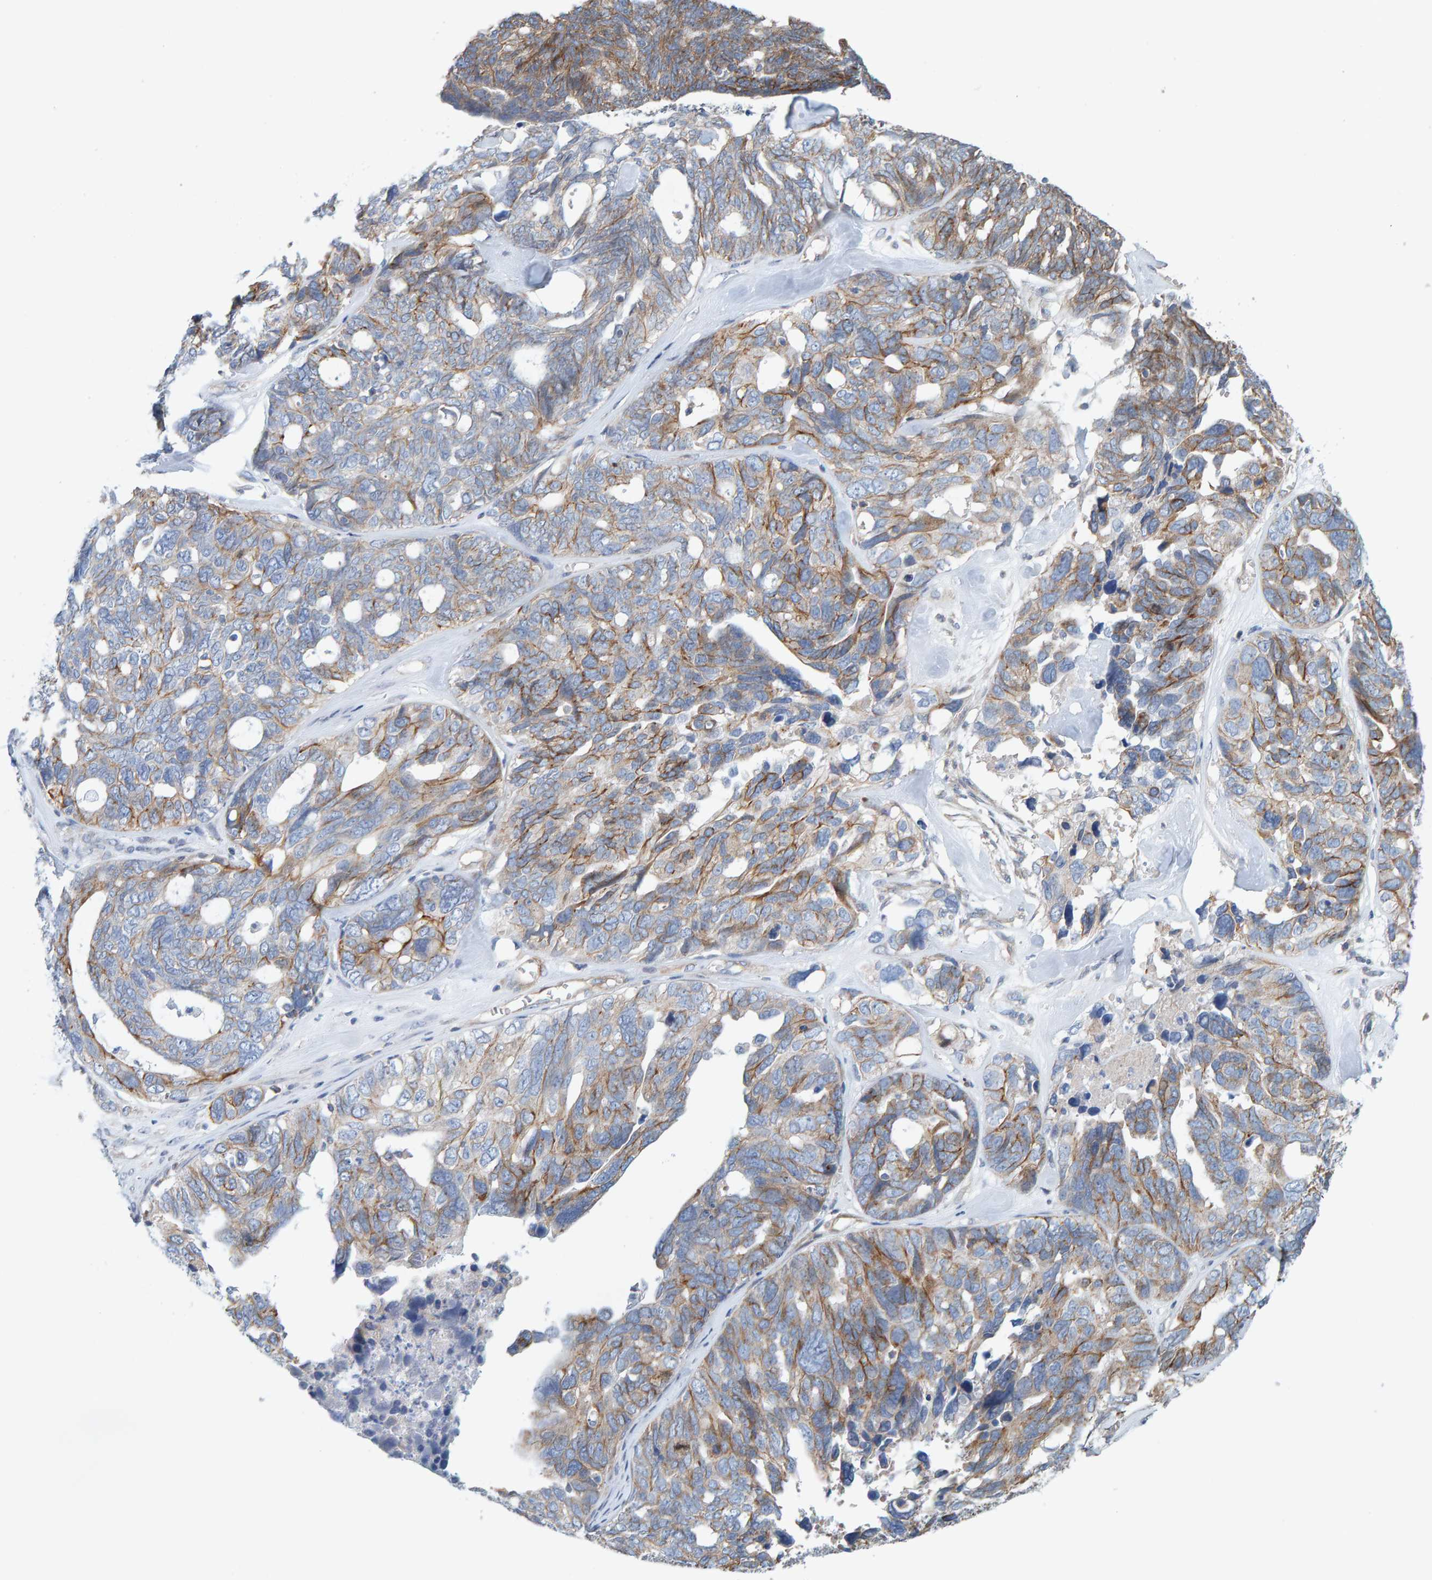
{"staining": {"intensity": "moderate", "quantity": "25%-75%", "location": "cytoplasmic/membranous"}, "tissue": "ovarian cancer", "cell_type": "Tumor cells", "image_type": "cancer", "snomed": [{"axis": "morphology", "description": "Cystadenocarcinoma, serous, NOS"}, {"axis": "topography", "description": "Ovary"}], "caption": "Immunohistochemistry histopathology image of ovarian serous cystadenocarcinoma stained for a protein (brown), which exhibits medium levels of moderate cytoplasmic/membranous positivity in about 25%-75% of tumor cells.", "gene": "RGP1", "patient": {"sex": "female", "age": 79}}